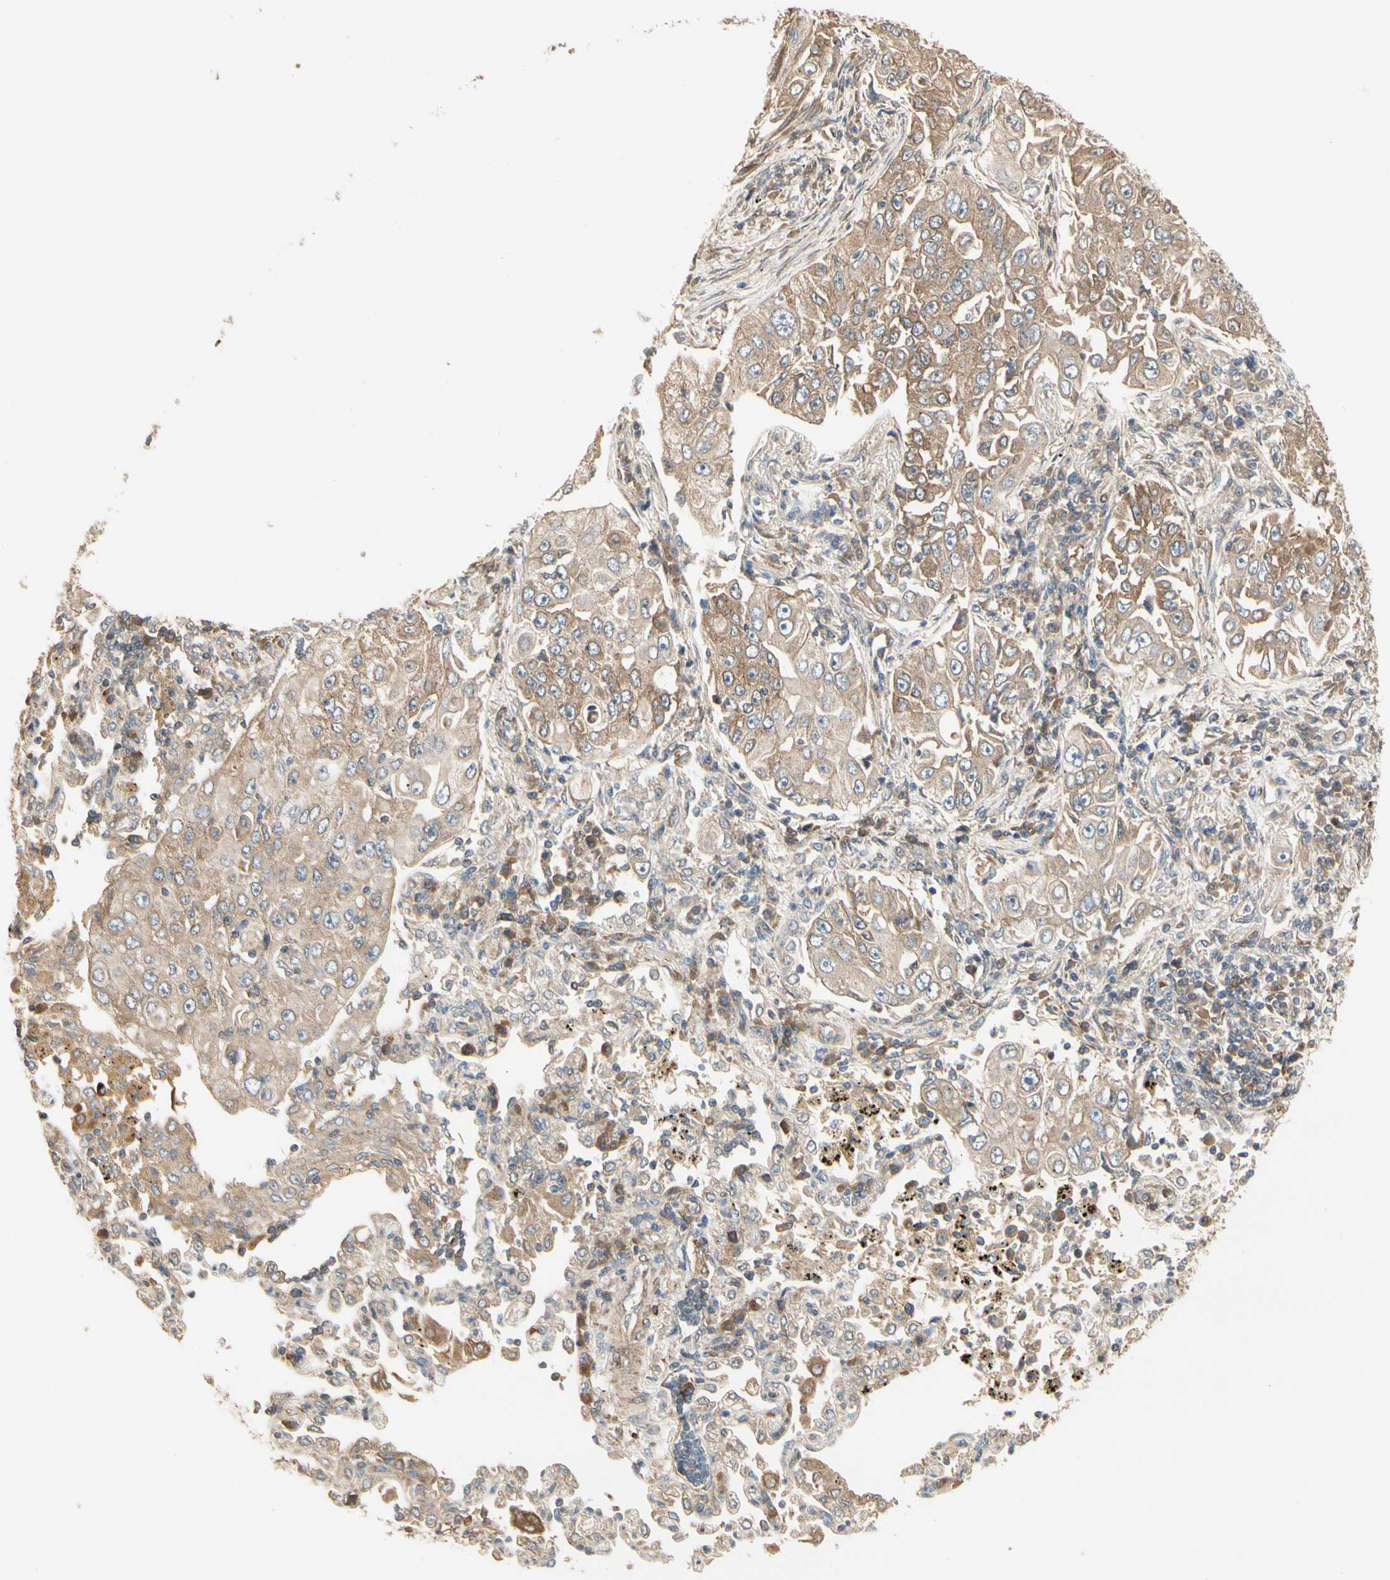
{"staining": {"intensity": "moderate", "quantity": ">75%", "location": "cytoplasmic/membranous"}, "tissue": "lung cancer", "cell_type": "Tumor cells", "image_type": "cancer", "snomed": [{"axis": "morphology", "description": "Adenocarcinoma, NOS"}, {"axis": "topography", "description": "Lung"}], "caption": "Protein staining of lung cancer tissue shows moderate cytoplasmic/membranous positivity in approximately >75% of tumor cells. (Brightfield microscopy of DAB IHC at high magnification).", "gene": "IRAG1", "patient": {"sex": "male", "age": 84}}